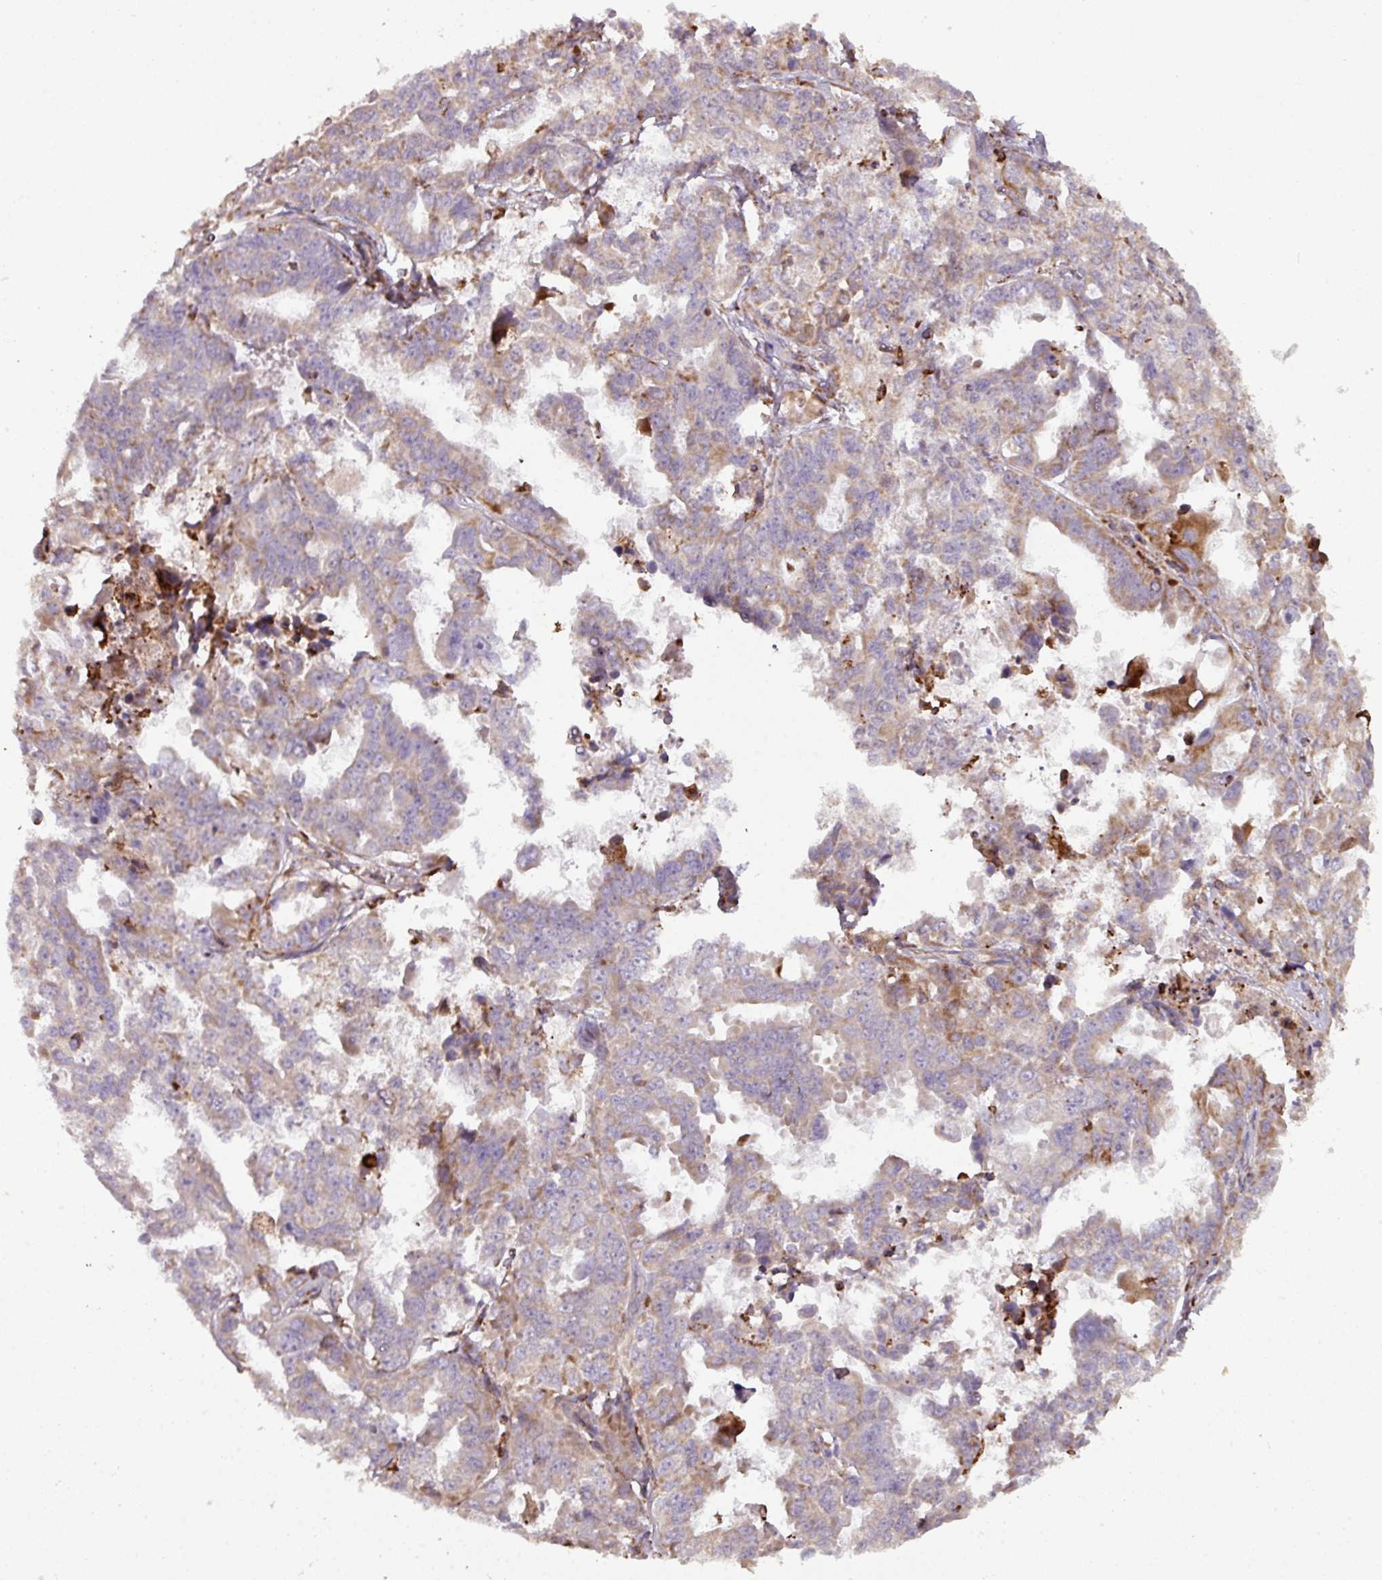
{"staining": {"intensity": "weak", "quantity": "25%-75%", "location": "cytoplasmic/membranous"}, "tissue": "ovarian cancer", "cell_type": "Tumor cells", "image_type": "cancer", "snomed": [{"axis": "morphology", "description": "Adenocarcinoma, NOS"}, {"axis": "morphology", "description": "Carcinoma, endometroid"}, {"axis": "topography", "description": "Ovary"}], "caption": "Protein staining demonstrates weak cytoplasmic/membranous staining in about 25%-75% of tumor cells in ovarian cancer (endometroid carcinoma). Nuclei are stained in blue.", "gene": "SQOR", "patient": {"sex": "female", "age": 72}}